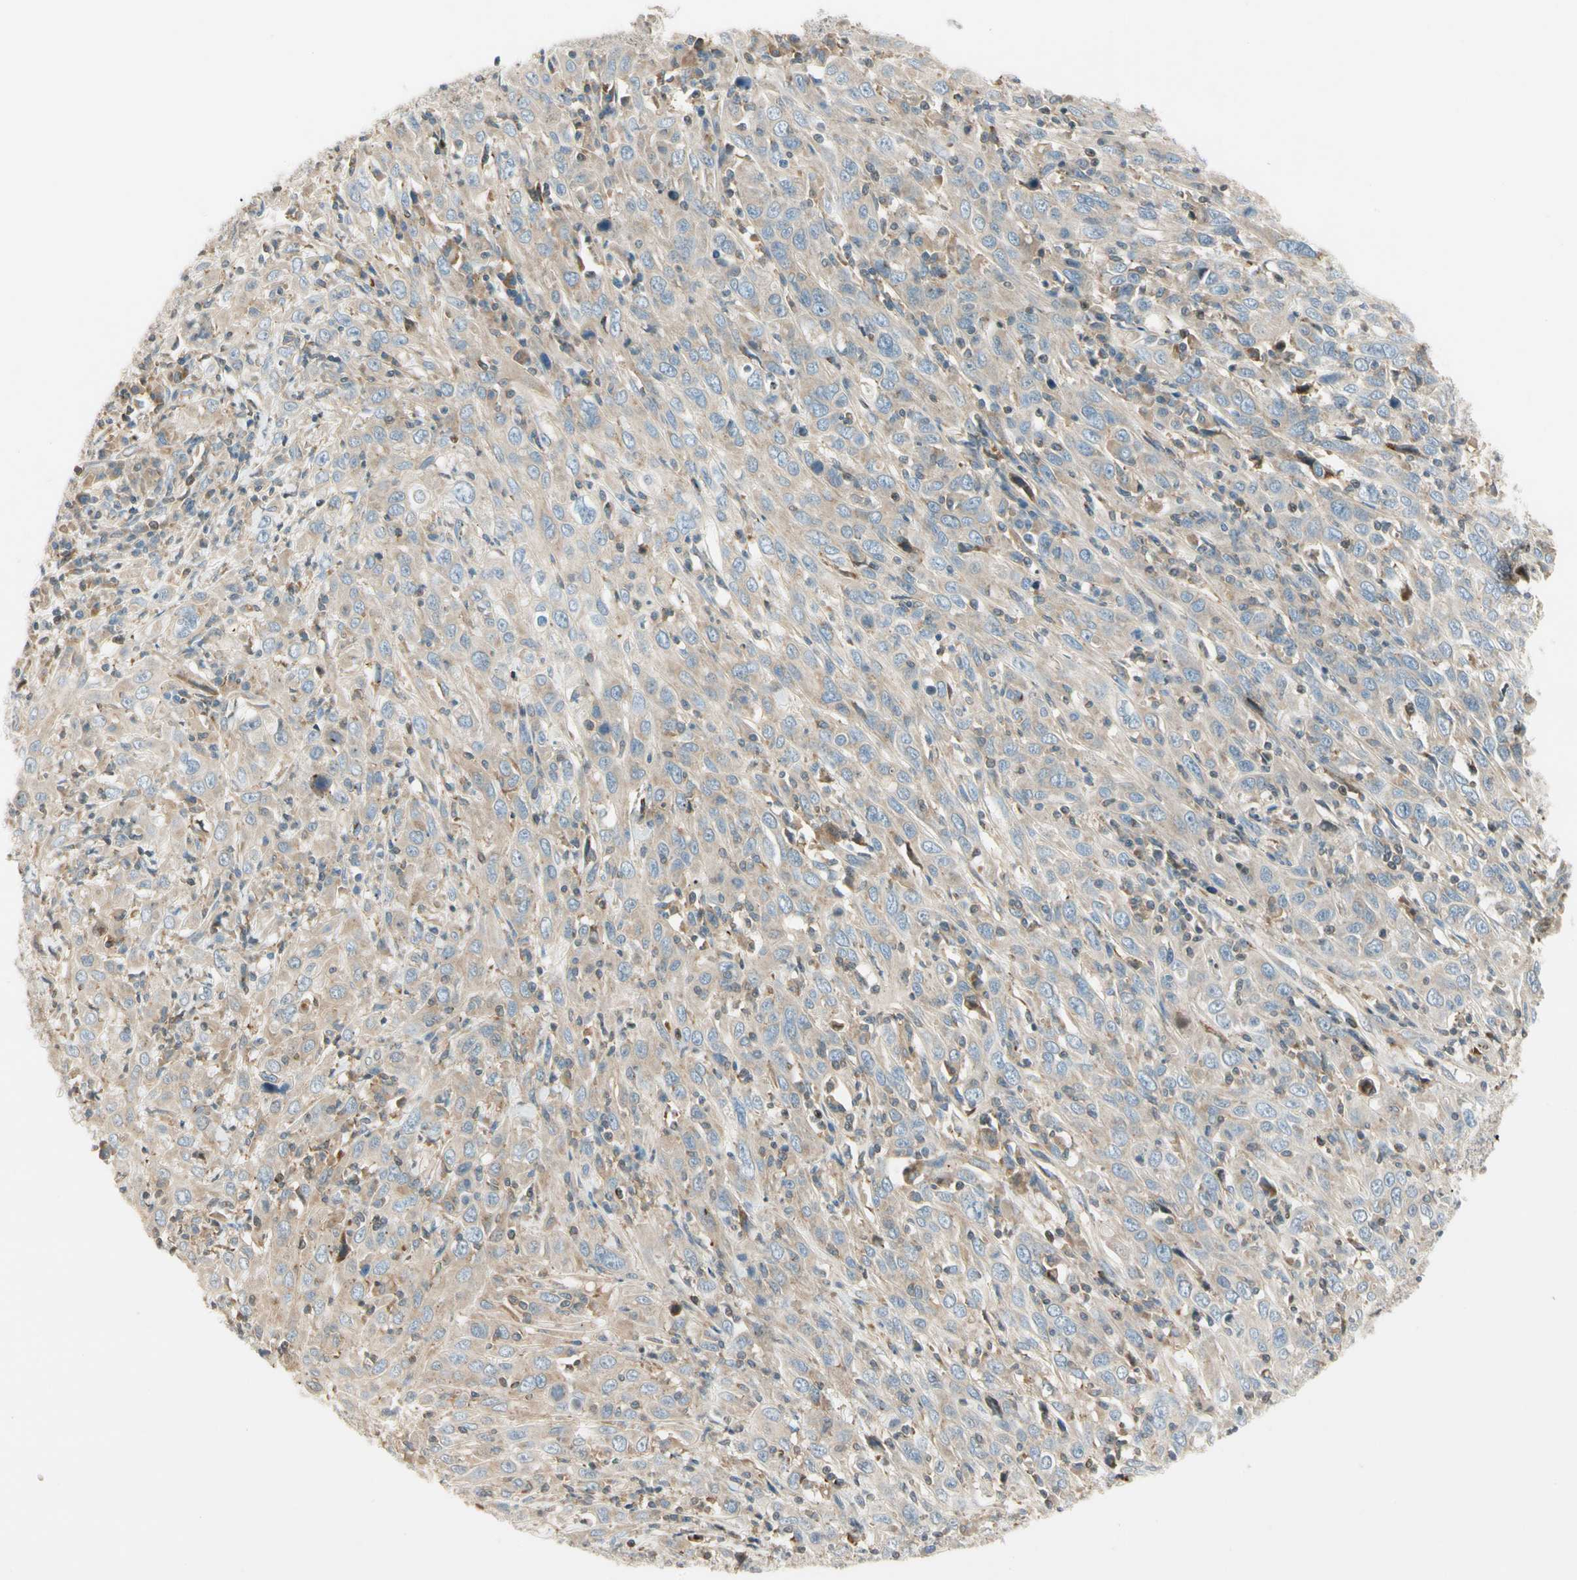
{"staining": {"intensity": "weak", "quantity": ">75%", "location": "cytoplasmic/membranous"}, "tissue": "cervical cancer", "cell_type": "Tumor cells", "image_type": "cancer", "snomed": [{"axis": "morphology", "description": "Squamous cell carcinoma, NOS"}, {"axis": "topography", "description": "Cervix"}], "caption": "About >75% of tumor cells in human cervical cancer reveal weak cytoplasmic/membranous protein expression as visualized by brown immunohistochemical staining.", "gene": "CDH6", "patient": {"sex": "female", "age": 46}}